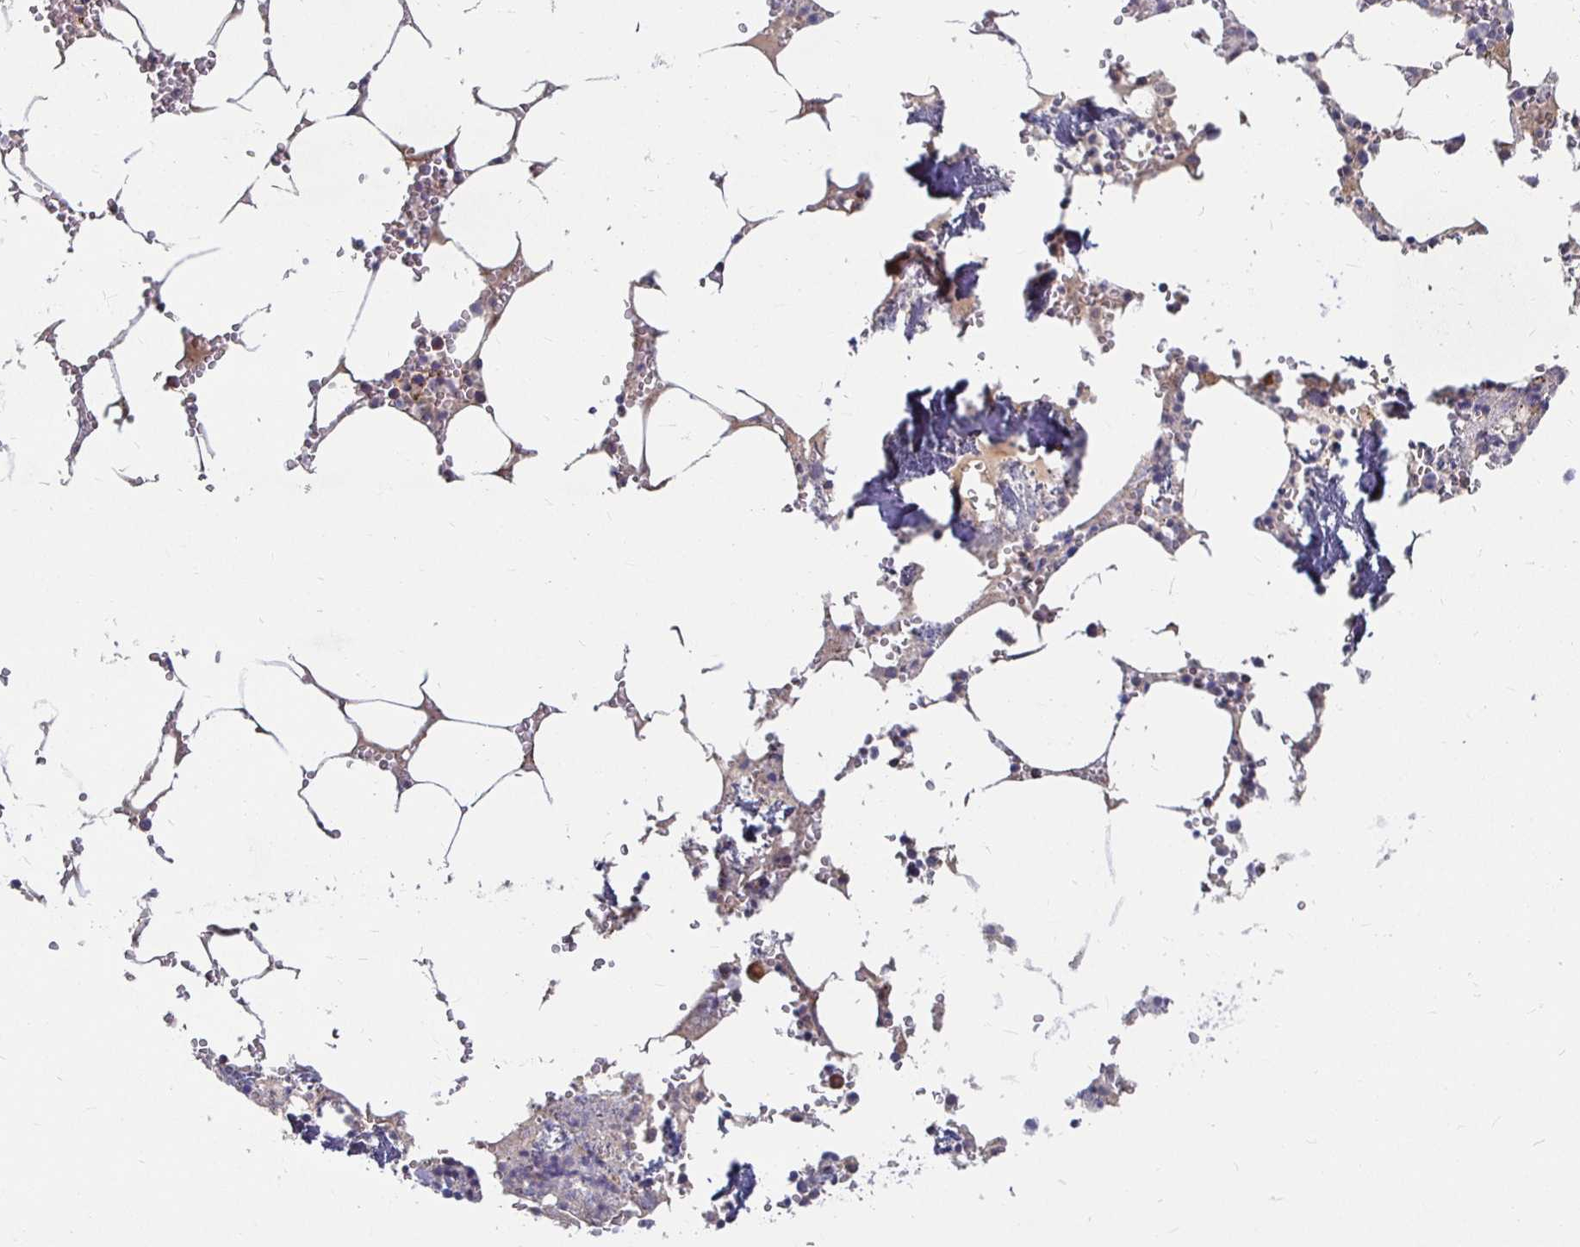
{"staining": {"intensity": "negative", "quantity": "none", "location": "none"}, "tissue": "bone marrow", "cell_type": "Hematopoietic cells", "image_type": "normal", "snomed": [{"axis": "morphology", "description": "Normal tissue, NOS"}, {"axis": "topography", "description": "Bone marrow"}], "caption": "Hematopoietic cells are negative for brown protein staining in normal bone marrow. Brightfield microscopy of immunohistochemistry stained with DAB (brown) and hematoxylin (blue), captured at high magnification.", "gene": "RNF144B", "patient": {"sex": "male", "age": 54}}